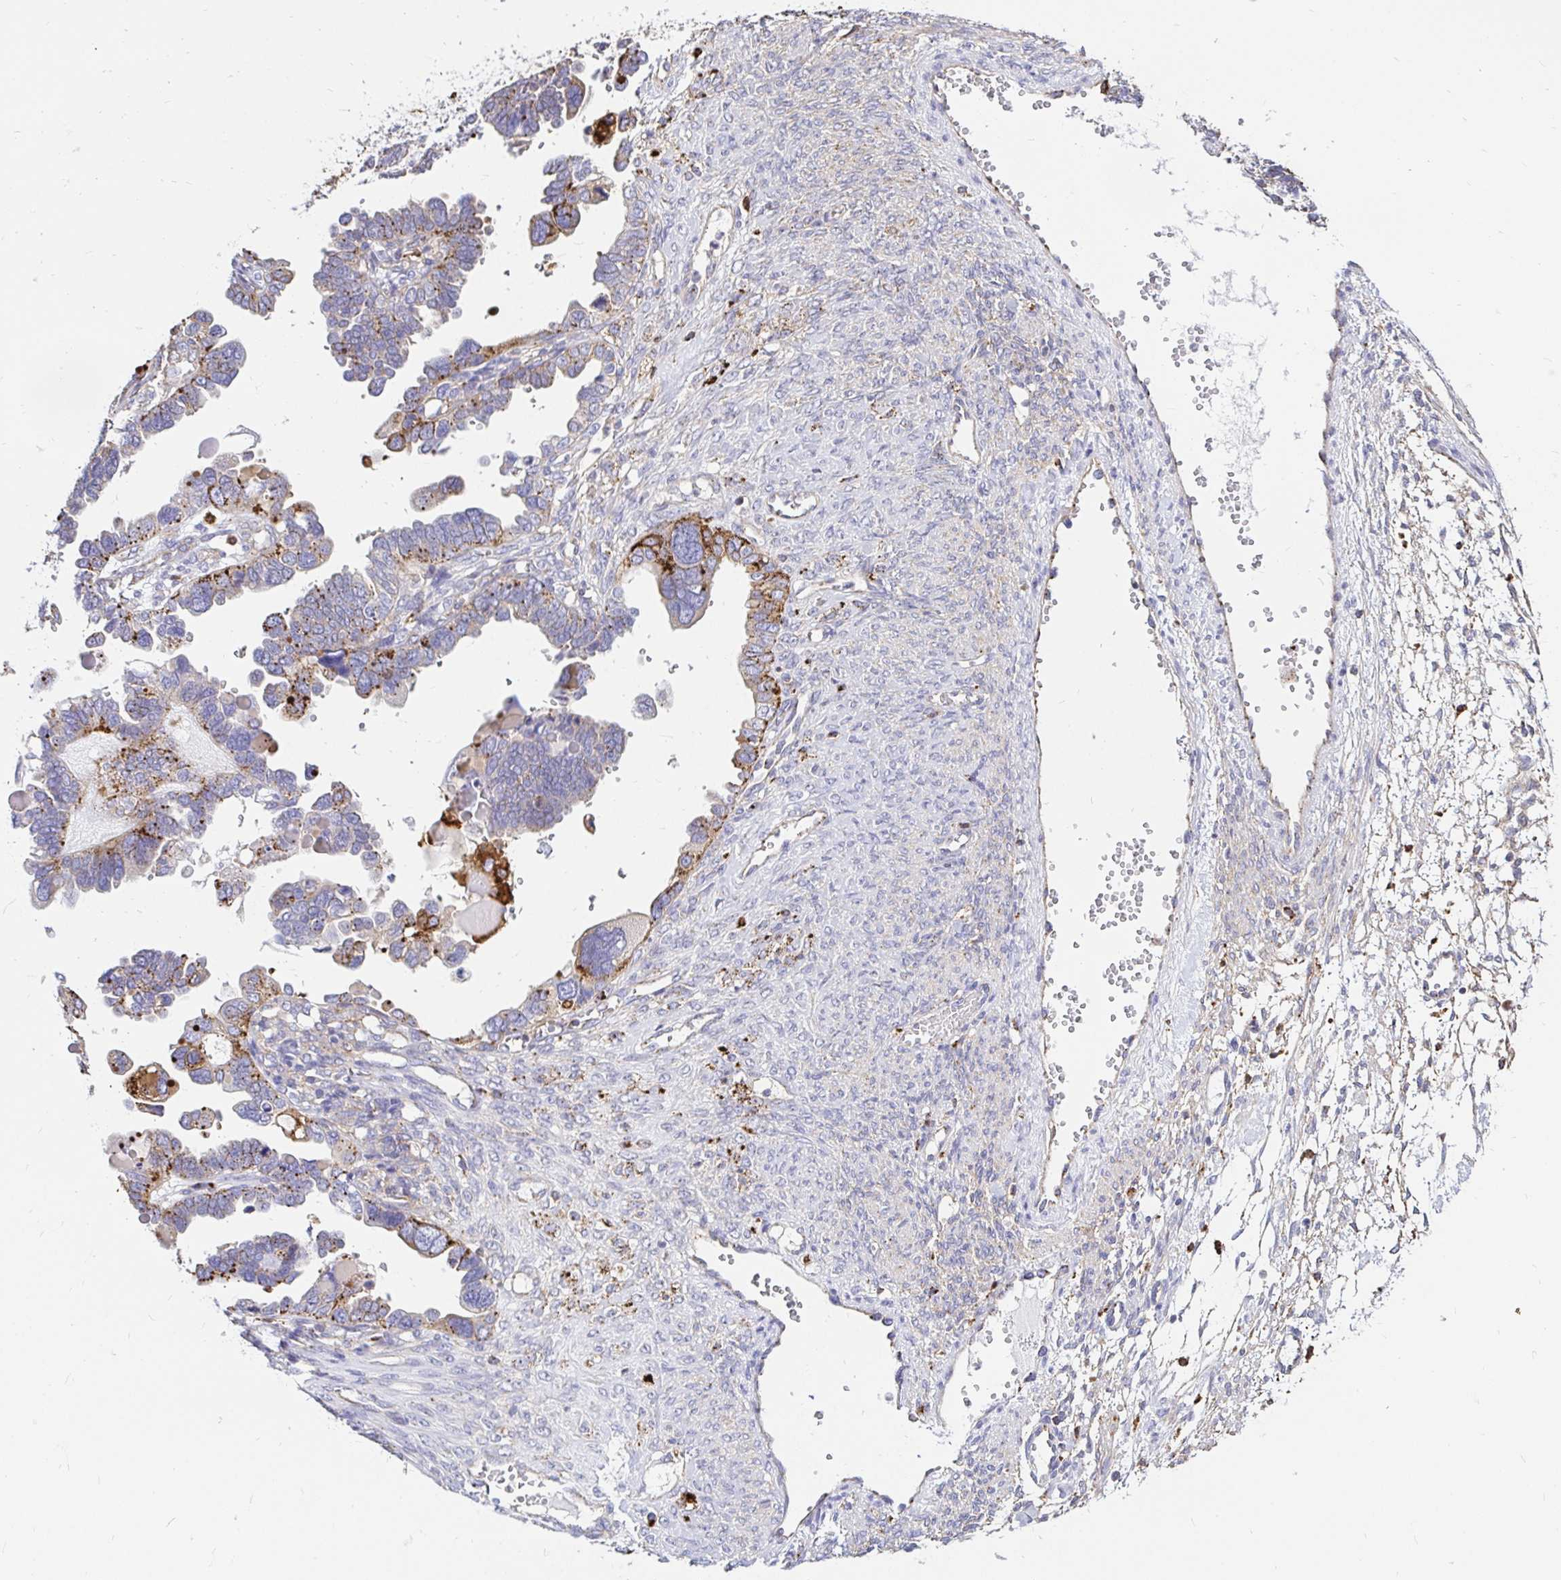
{"staining": {"intensity": "moderate", "quantity": "25%-75%", "location": "cytoplasmic/membranous"}, "tissue": "ovarian cancer", "cell_type": "Tumor cells", "image_type": "cancer", "snomed": [{"axis": "morphology", "description": "Cystadenocarcinoma, serous, NOS"}, {"axis": "topography", "description": "Ovary"}], "caption": "DAB (3,3'-diaminobenzidine) immunohistochemical staining of human ovarian cancer shows moderate cytoplasmic/membranous protein staining in about 25%-75% of tumor cells.", "gene": "FUCA1", "patient": {"sex": "female", "age": 51}}